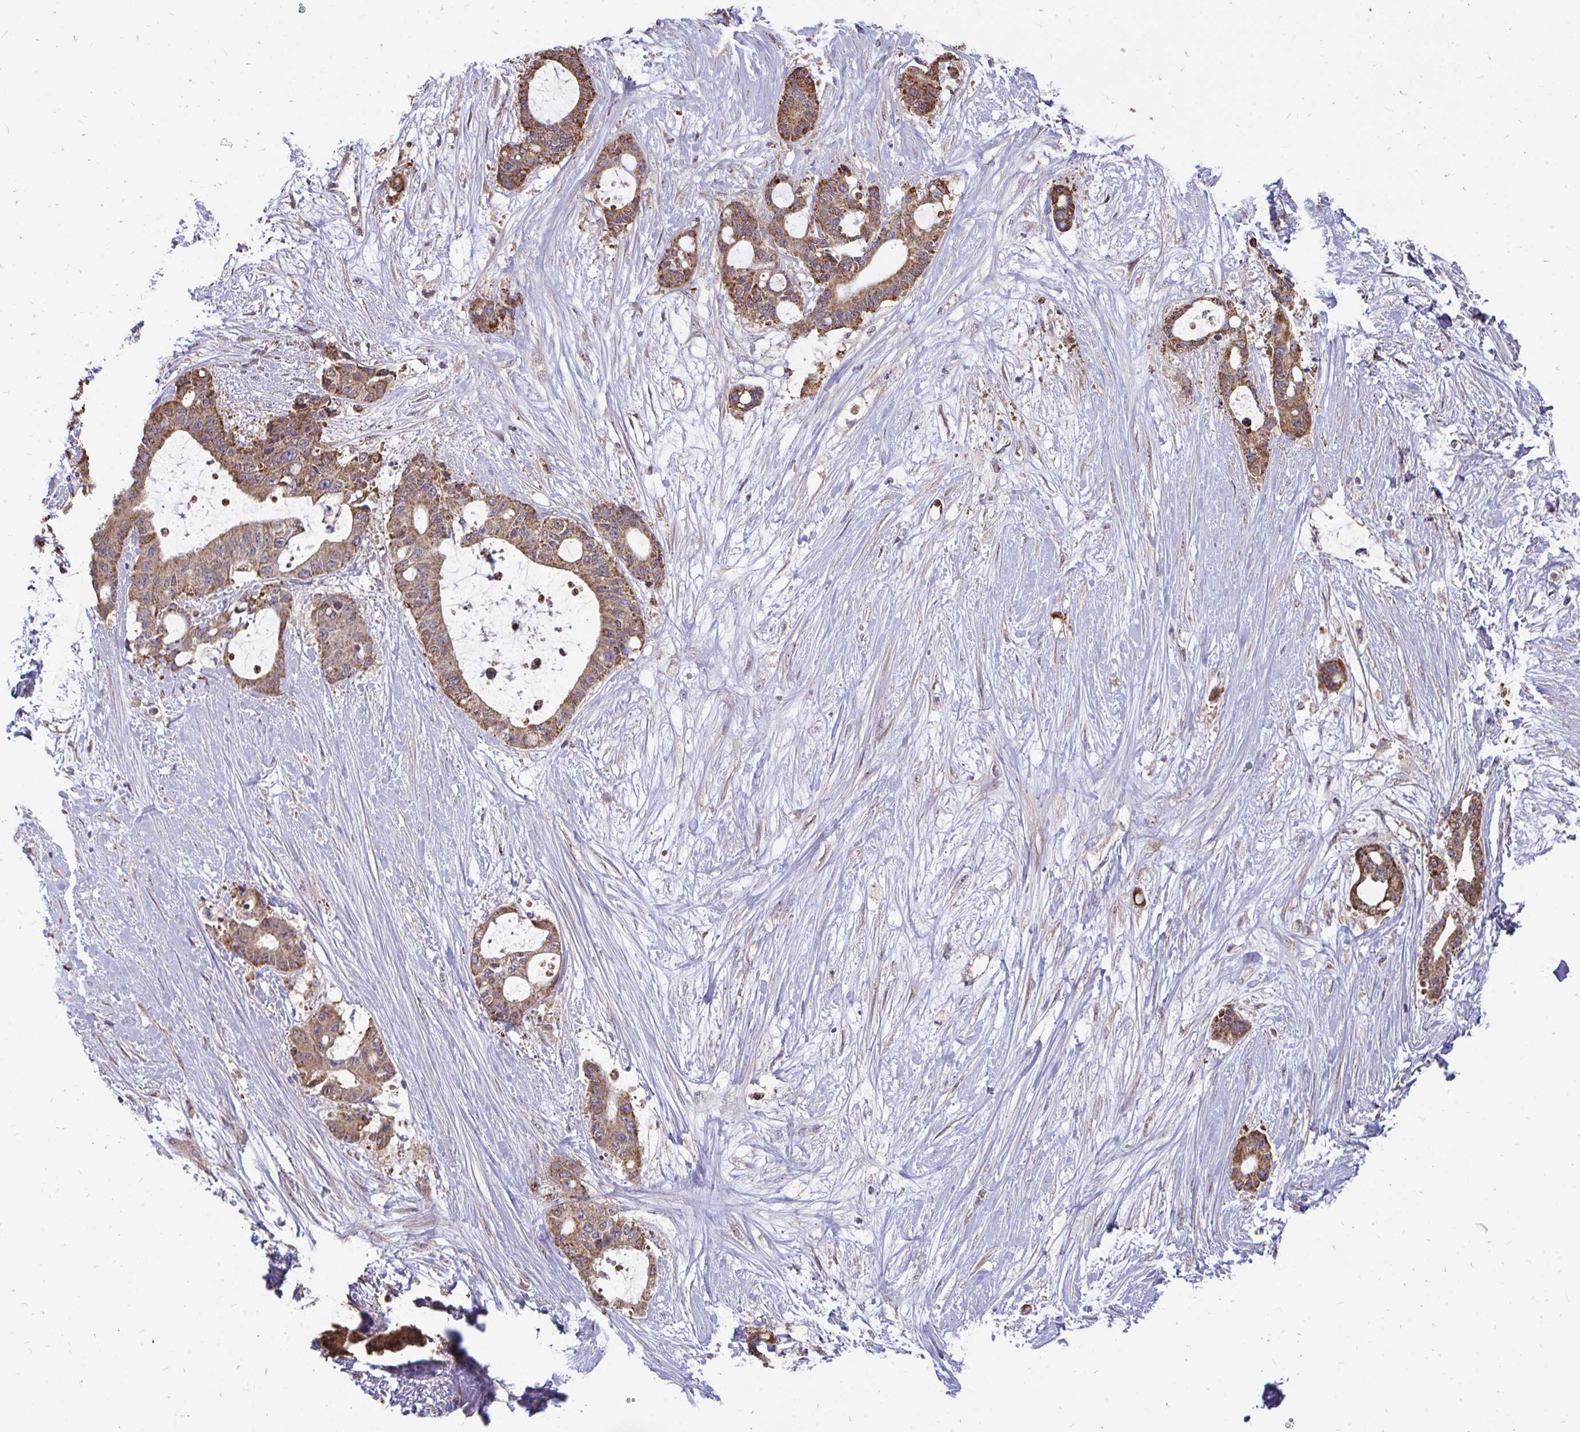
{"staining": {"intensity": "moderate", "quantity": ">75%", "location": "cytoplasmic/membranous"}, "tissue": "liver cancer", "cell_type": "Tumor cells", "image_type": "cancer", "snomed": [{"axis": "morphology", "description": "Normal tissue, NOS"}, {"axis": "morphology", "description": "Cholangiocarcinoma"}, {"axis": "topography", "description": "Liver"}, {"axis": "topography", "description": "Peripheral nerve tissue"}], "caption": "Immunohistochemical staining of liver cholangiocarcinoma shows medium levels of moderate cytoplasmic/membranous protein staining in about >75% of tumor cells.", "gene": "DNAJA2", "patient": {"sex": "female", "age": 73}}